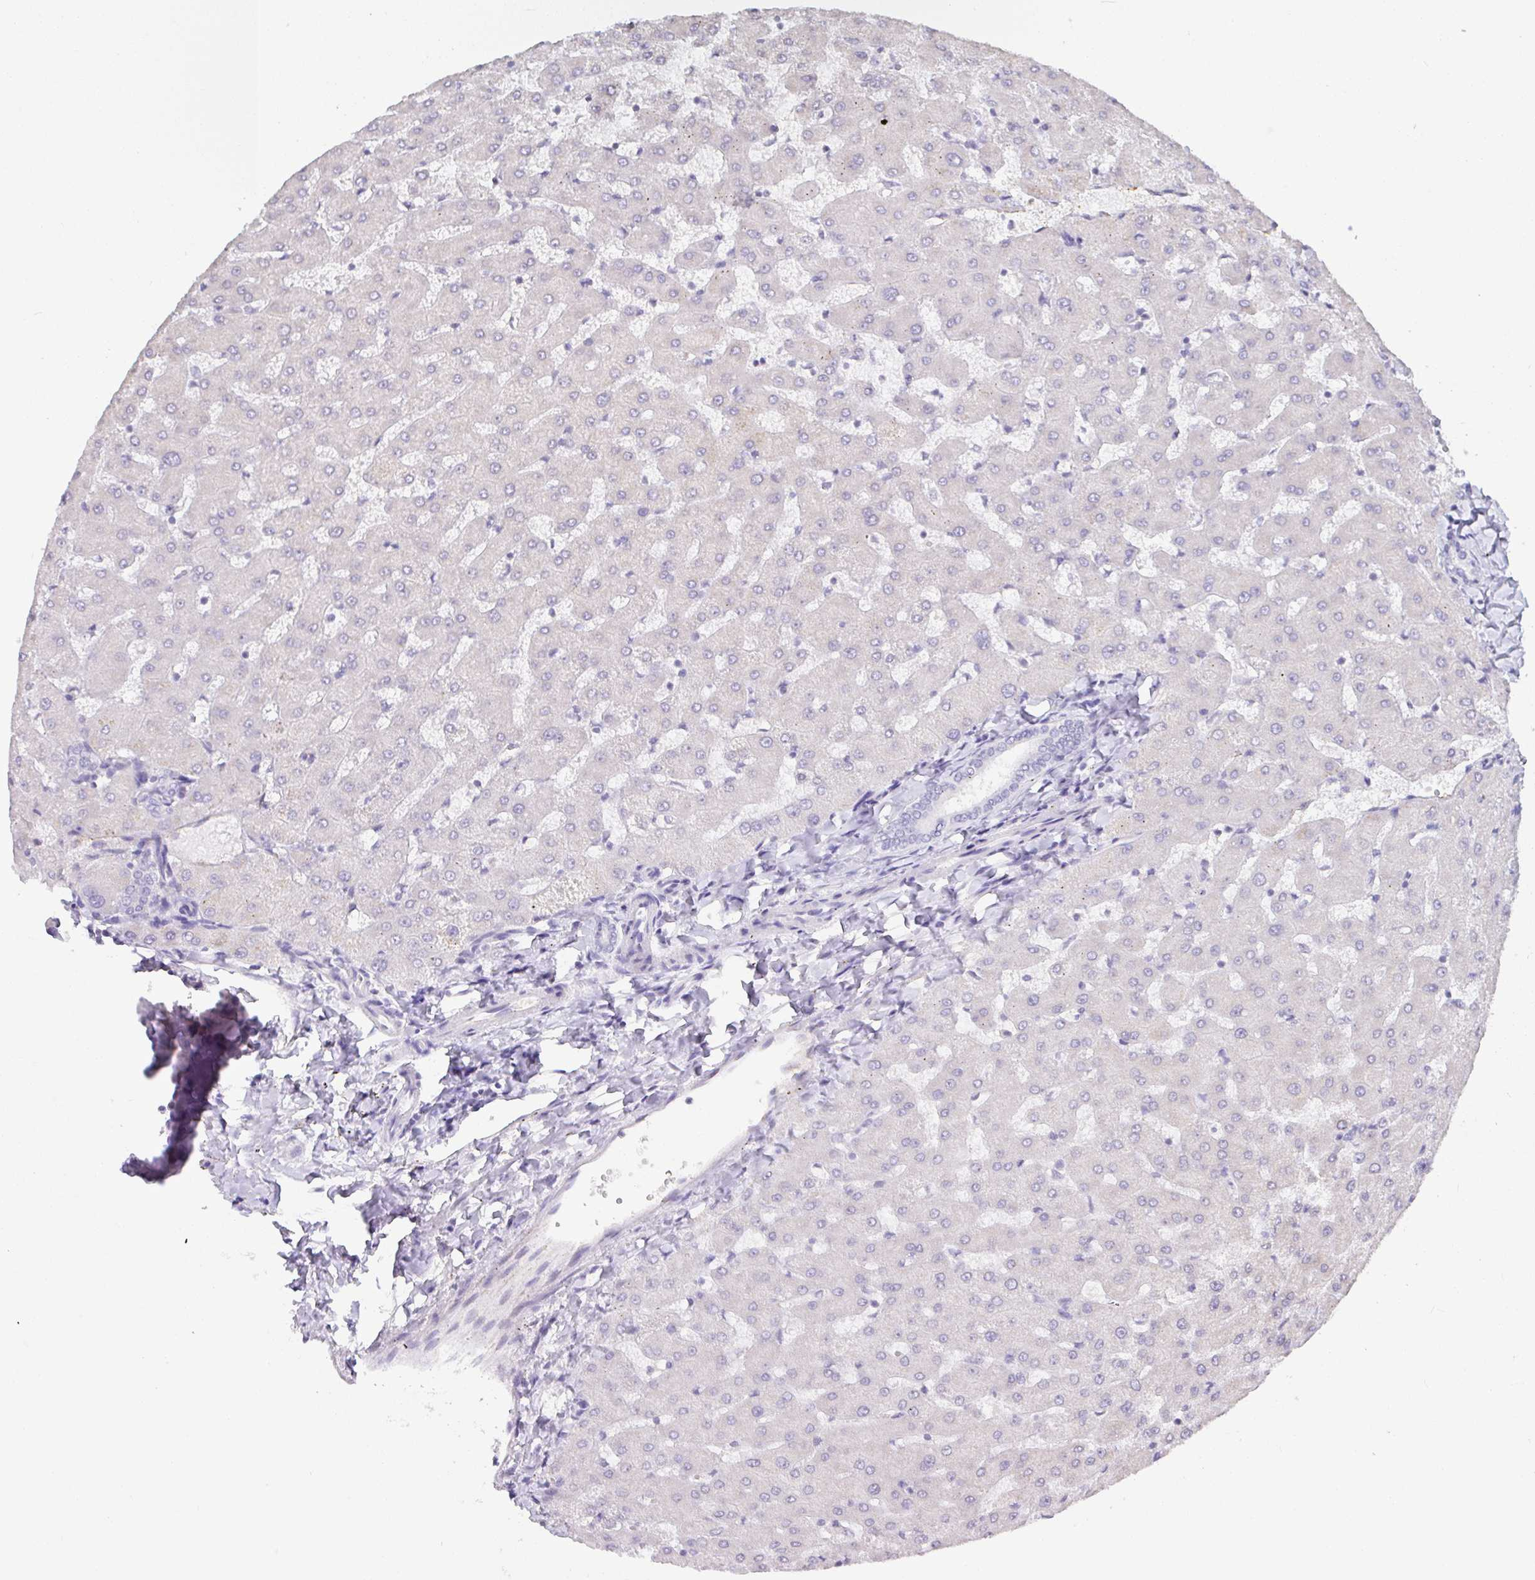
{"staining": {"intensity": "negative", "quantity": "none", "location": "none"}, "tissue": "liver", "cell_type": "Cholangiocytes", "image_type": "normal", "snomed": [{"axis": "morphology", "description": "Normal tissue, NOS"}, {"axis": "topography", "description": "Liver"}], "caption": "Immunohistochemistry (IHC) photomicrograph of normal human liver stained for a protein (brown), which reveals no positivity in cholangiocytes.", "gene": "PLCD4", "patient": {"sex": "female", "age": 63}}